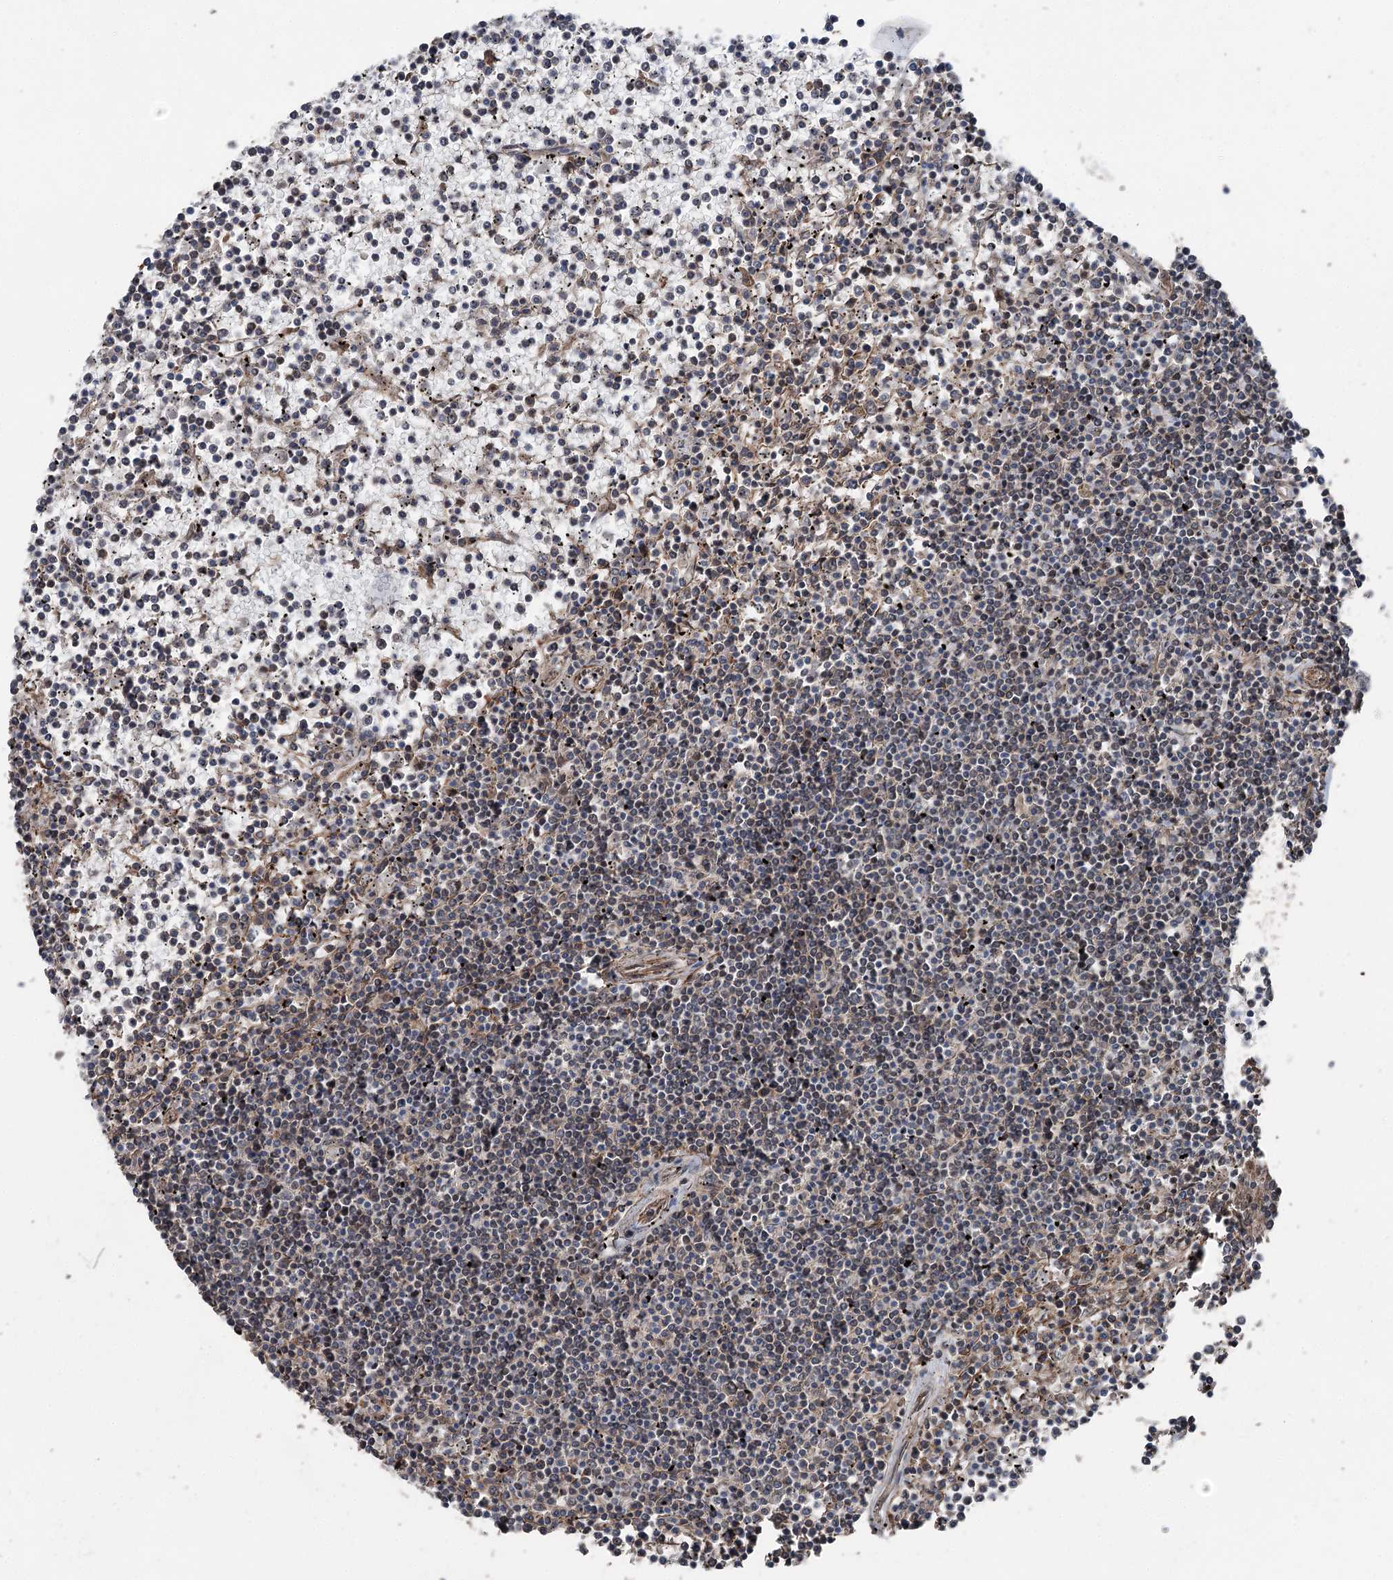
{"staining": {"intensity": "negative", "quantity": "none", "location": "none"}, "tissue": "lymphoma", "cell_type": "Tumor cells", "image_type": "cancer", "snomed": [{"axis": "morphology", "description": "Malignant lymphoma, non-Hodgkin's type, Low grade"}, {"axis": "topography", "description": "Spleen"}], "caption": "This is an immunohistochemistry micrograph of human lymphoma. There is no positivity in tumor cells.", "gene": "CCDC82", "patient": {"sex": "female", "age": 19}}